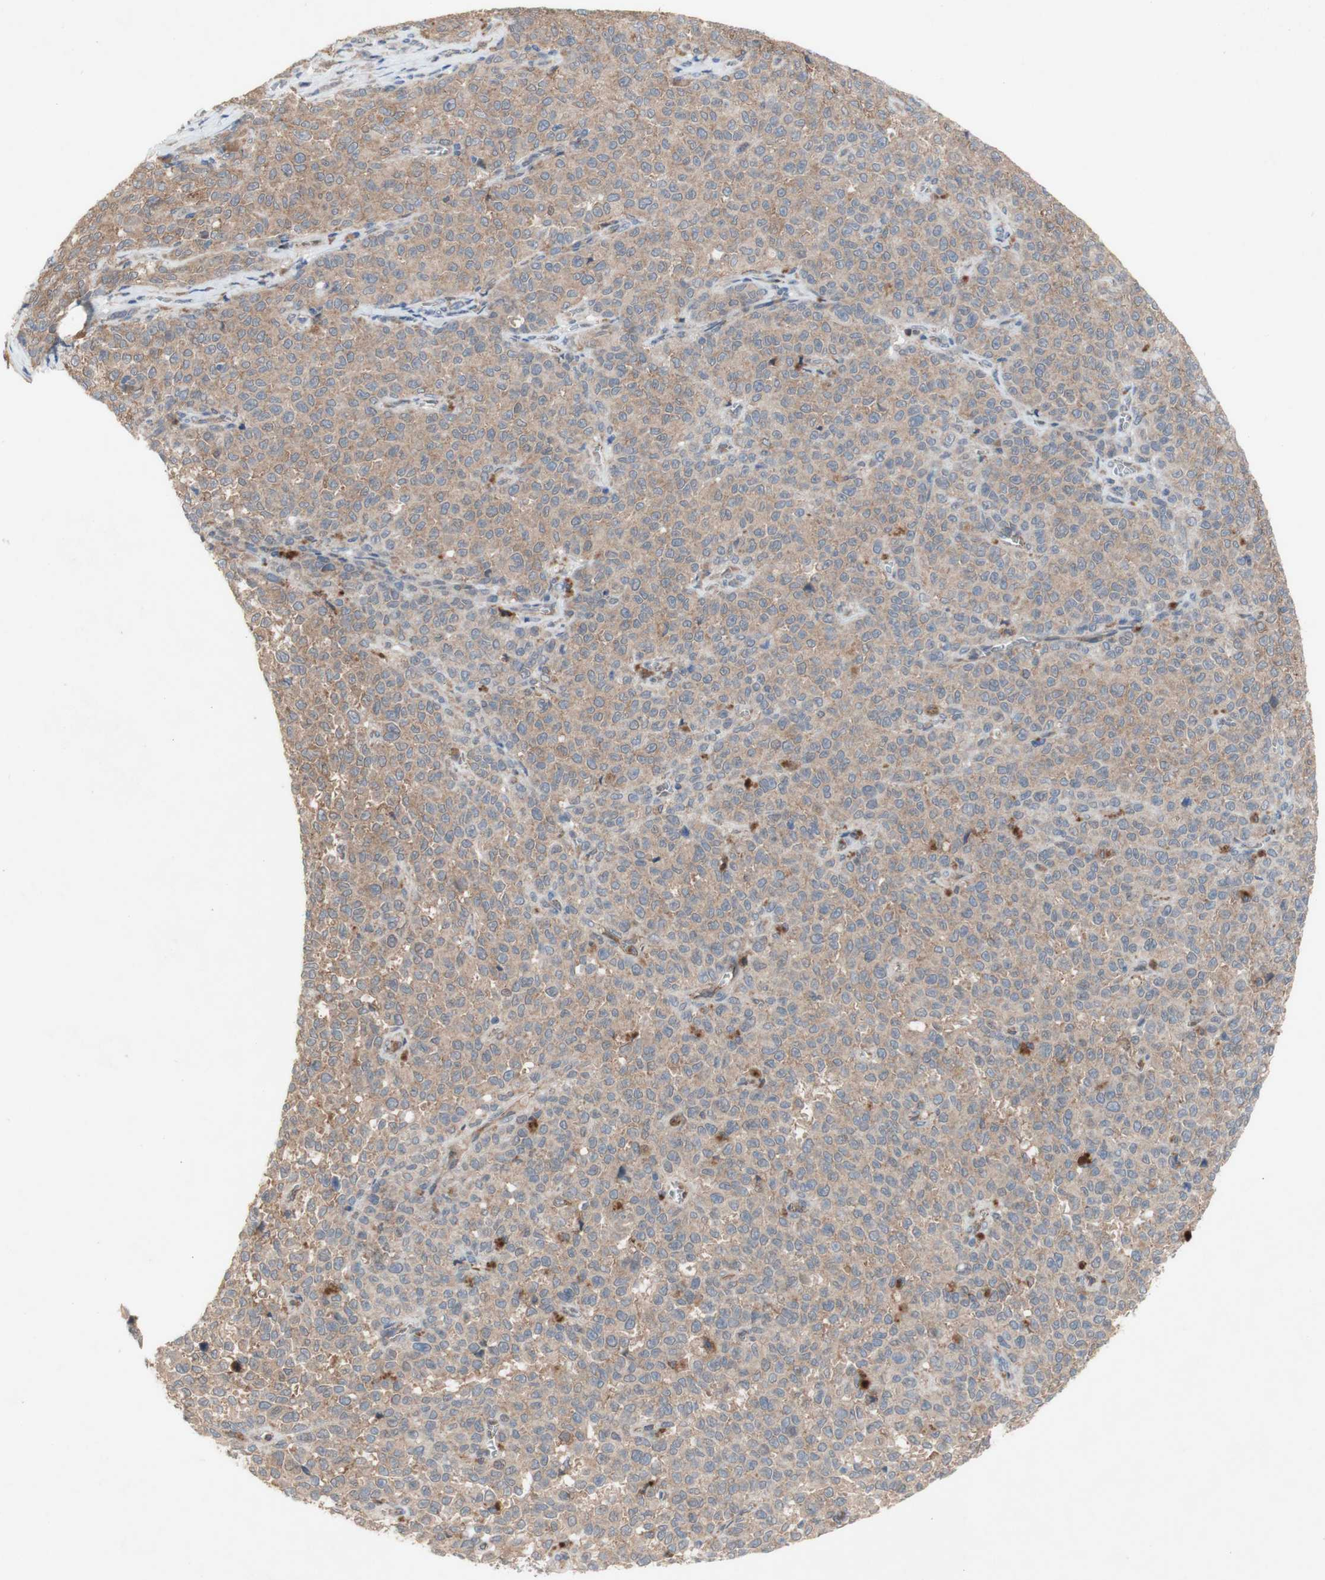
{"staining": {"intensity": "moderate", "quantity": ">75%", "location": "cytoplasmic/membranous"}, "tissue": "melanoma", "cell_type": "Tumor cells", "image_type": "cancer", "snomed": [{"axis": "morphology", "description": "Malignant melanoma, NOS"}, {"axis": "topography", "description": "Skin"}], "caption": "Malignant melanoma was stained to show a protein in brown. There is medium levels of moderate cytoplasmic/membranous expression in approximately >75% of tumor cells.", "gene": "PDGFB", "patient": {"sex": "female", "age": 82}}